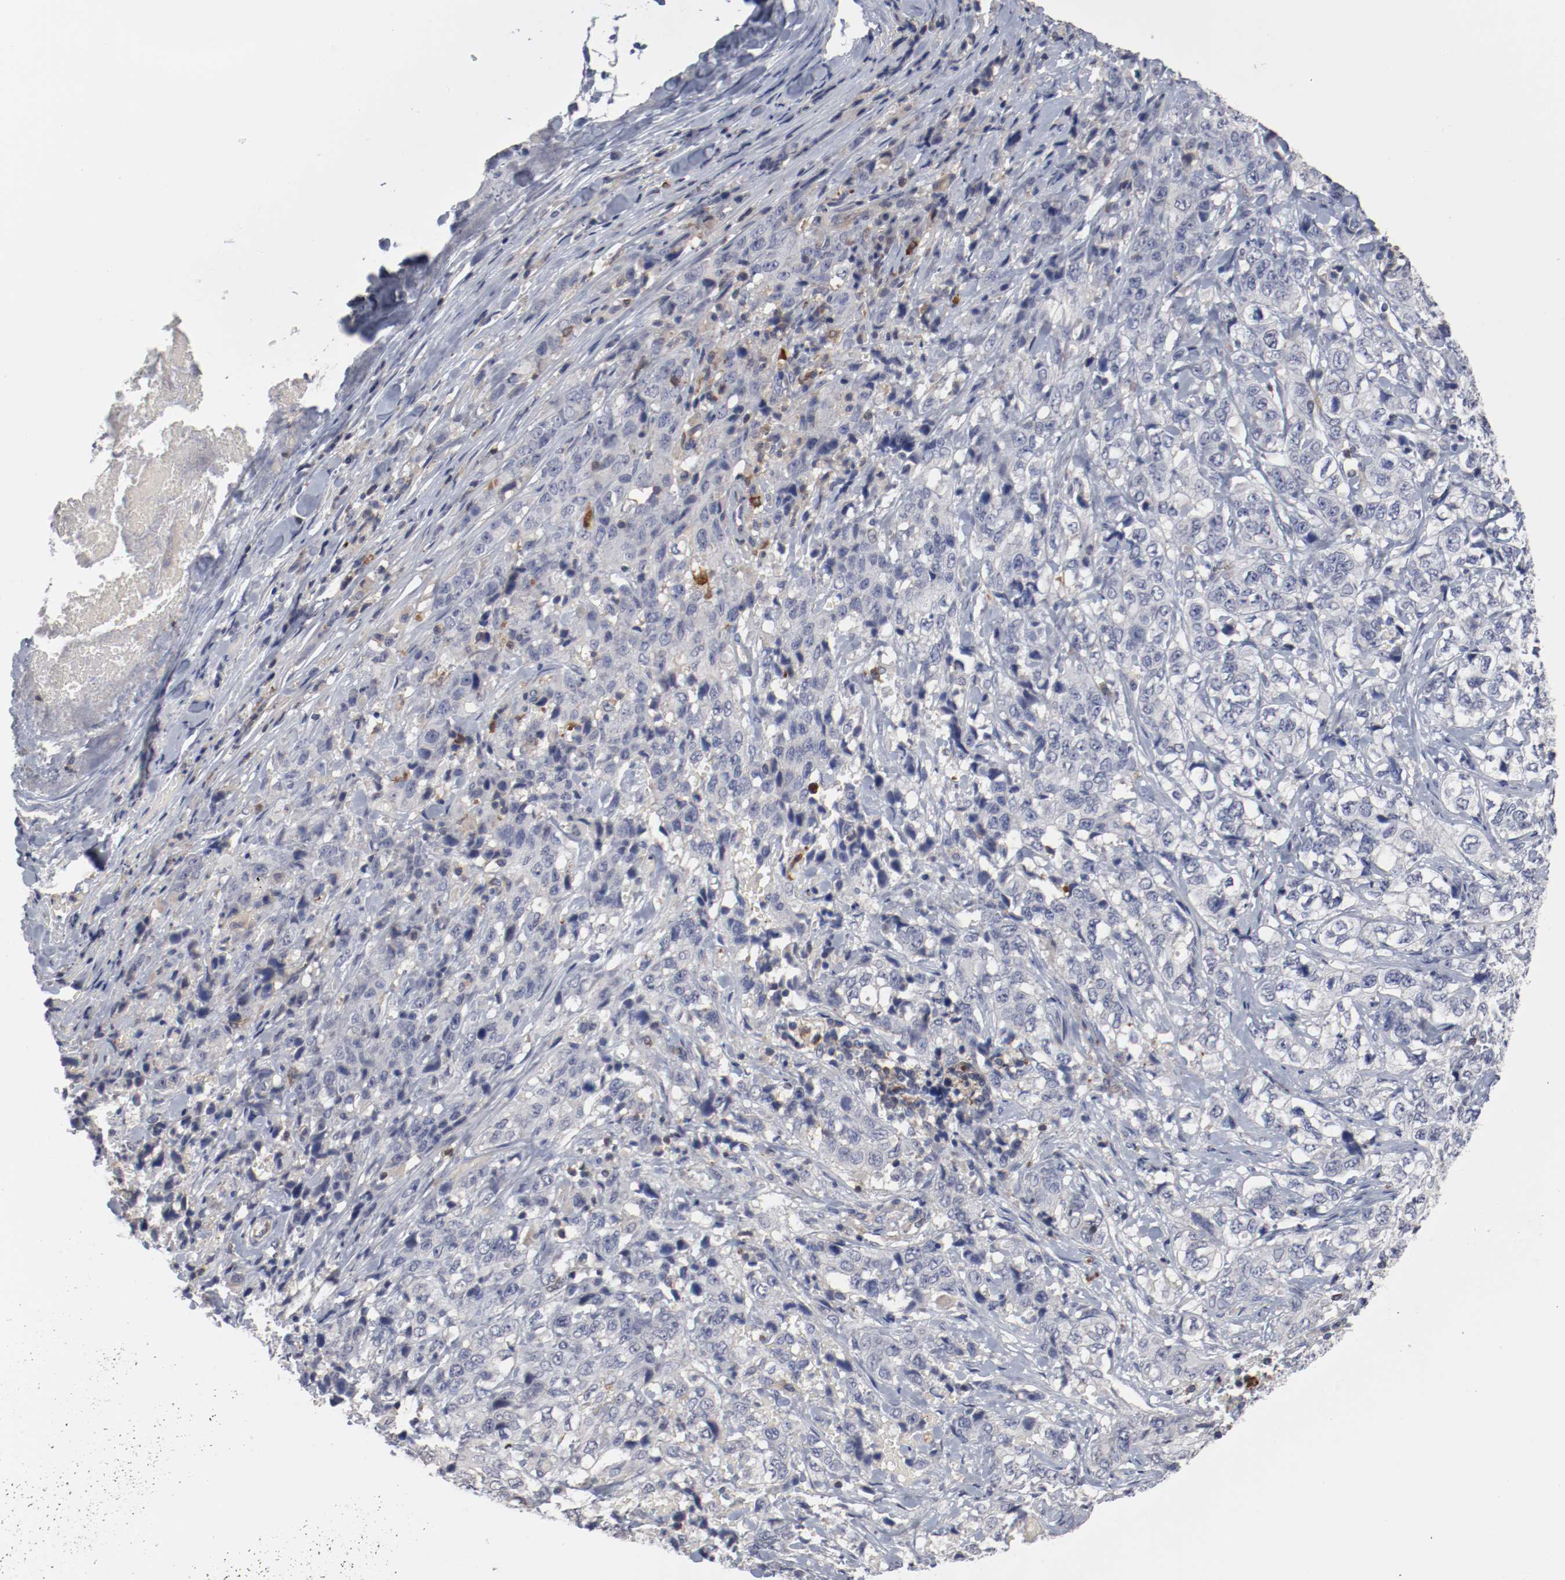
{"staining": {"intensity": "negative", "quantity": "none", "location": "none"}, "tissue": "stomach cancer", "cell_type": "Tumor cells", "image_type": "cancer", "snomed": [{"axis": "morphology", "description": "Adenocarcinoma, NOS"}, {"axis": "topography", "description": "Stomach"}], "caption": "Immunohistochemistry histopathology image of human stomach adenocarcinoma stained for a protein (brown), which exhibits no staining in tumor cells.", "gene": "CBL", "patient": {"sex": "male", "age": 48}}